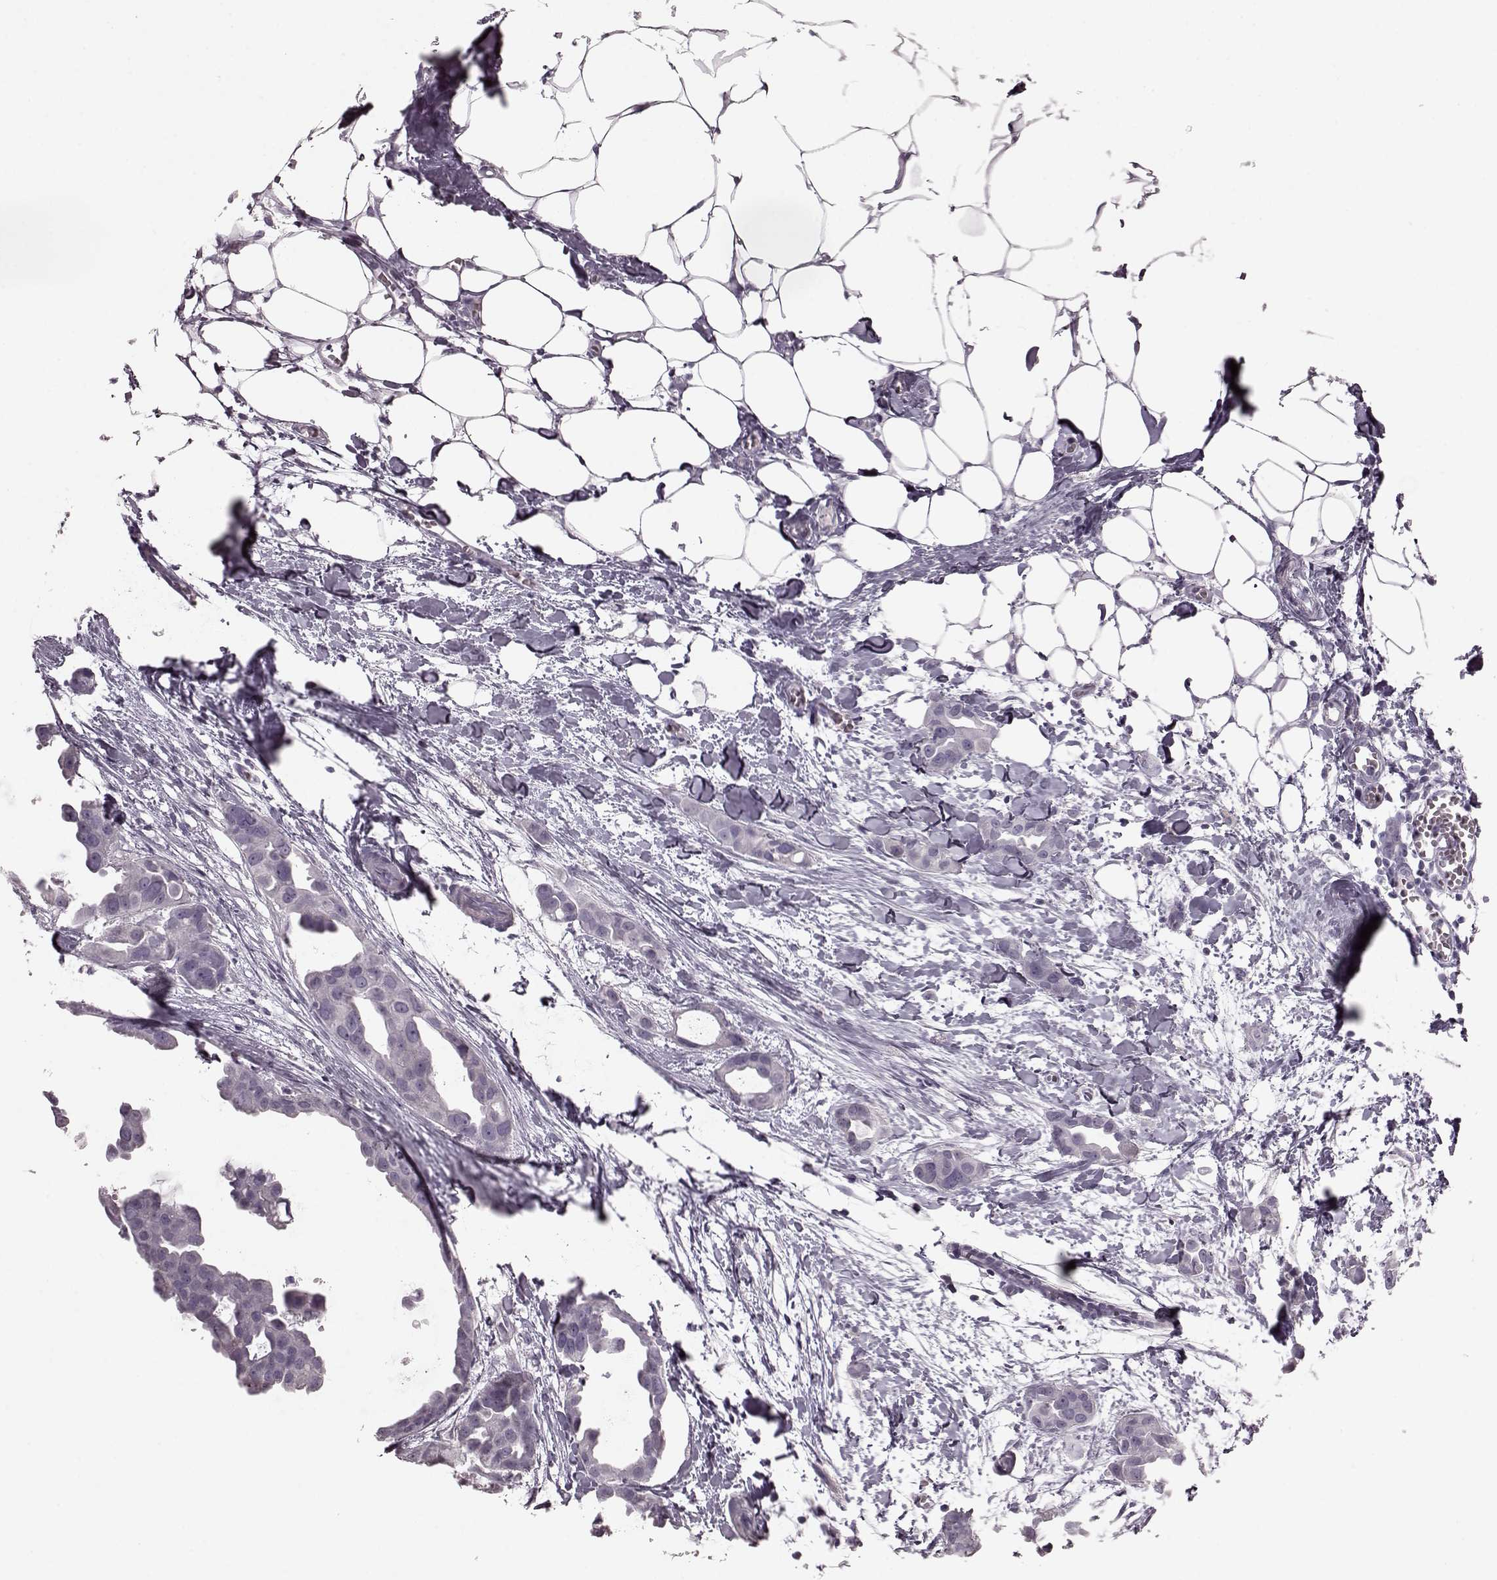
{"staining": {"intensity": "negative", "quantity": "none", "location": "none"}, "tissue": "breast cancer", "cell_type": "Tumor cells", "image_type": "cancer", "snomed": [{"axis": "morphology", "description": "Duct carcinoma"}, {"axis": "topography", "description": "Breast"}], "caption": "There is no significant expression in tumor cells of breast cancer (infiltrating ductal carcinoma).", "gene": "CRYBA2", "patient": {"sex": "female", "age": 38}}